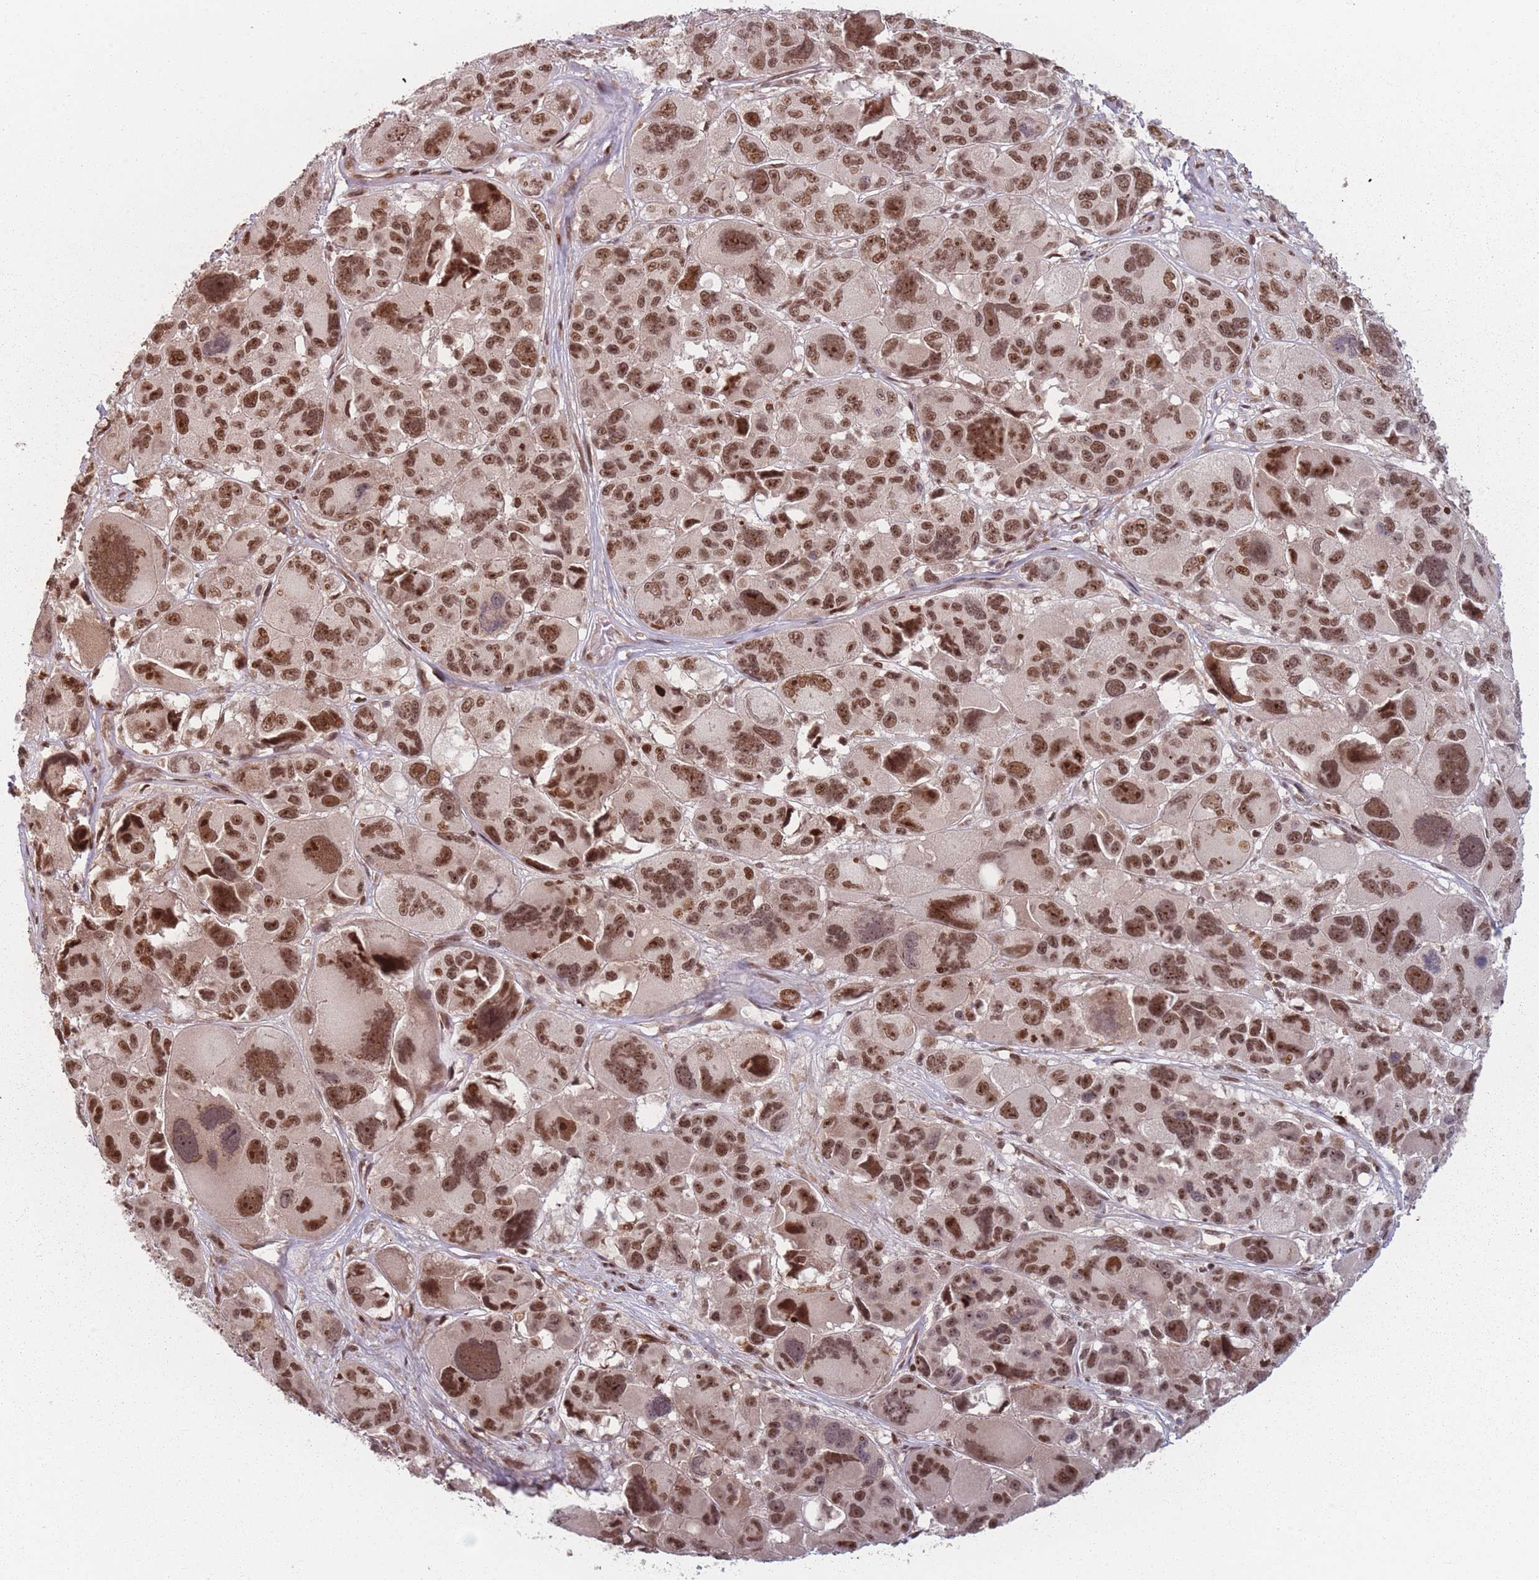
{"staining": {"intensity": "moderate", "quantity": ">75%", "location": "nuclear"}, "tissue": "melanoma", "cell_type": "Tumor cells", "image_type": "cancer", "snomed": [{"axis": "morphology", "description": "Malignant melanoma, NOS"}, {"axis": "topography", "description": "Skin"}], "caption": "Melanoma tissue shows moderate nuclear positivity in about >75% of tumor cells, visualized by immunohistochemistry.", "gene": "WDR55", "patient": {"sex": "female", "age": 66}}